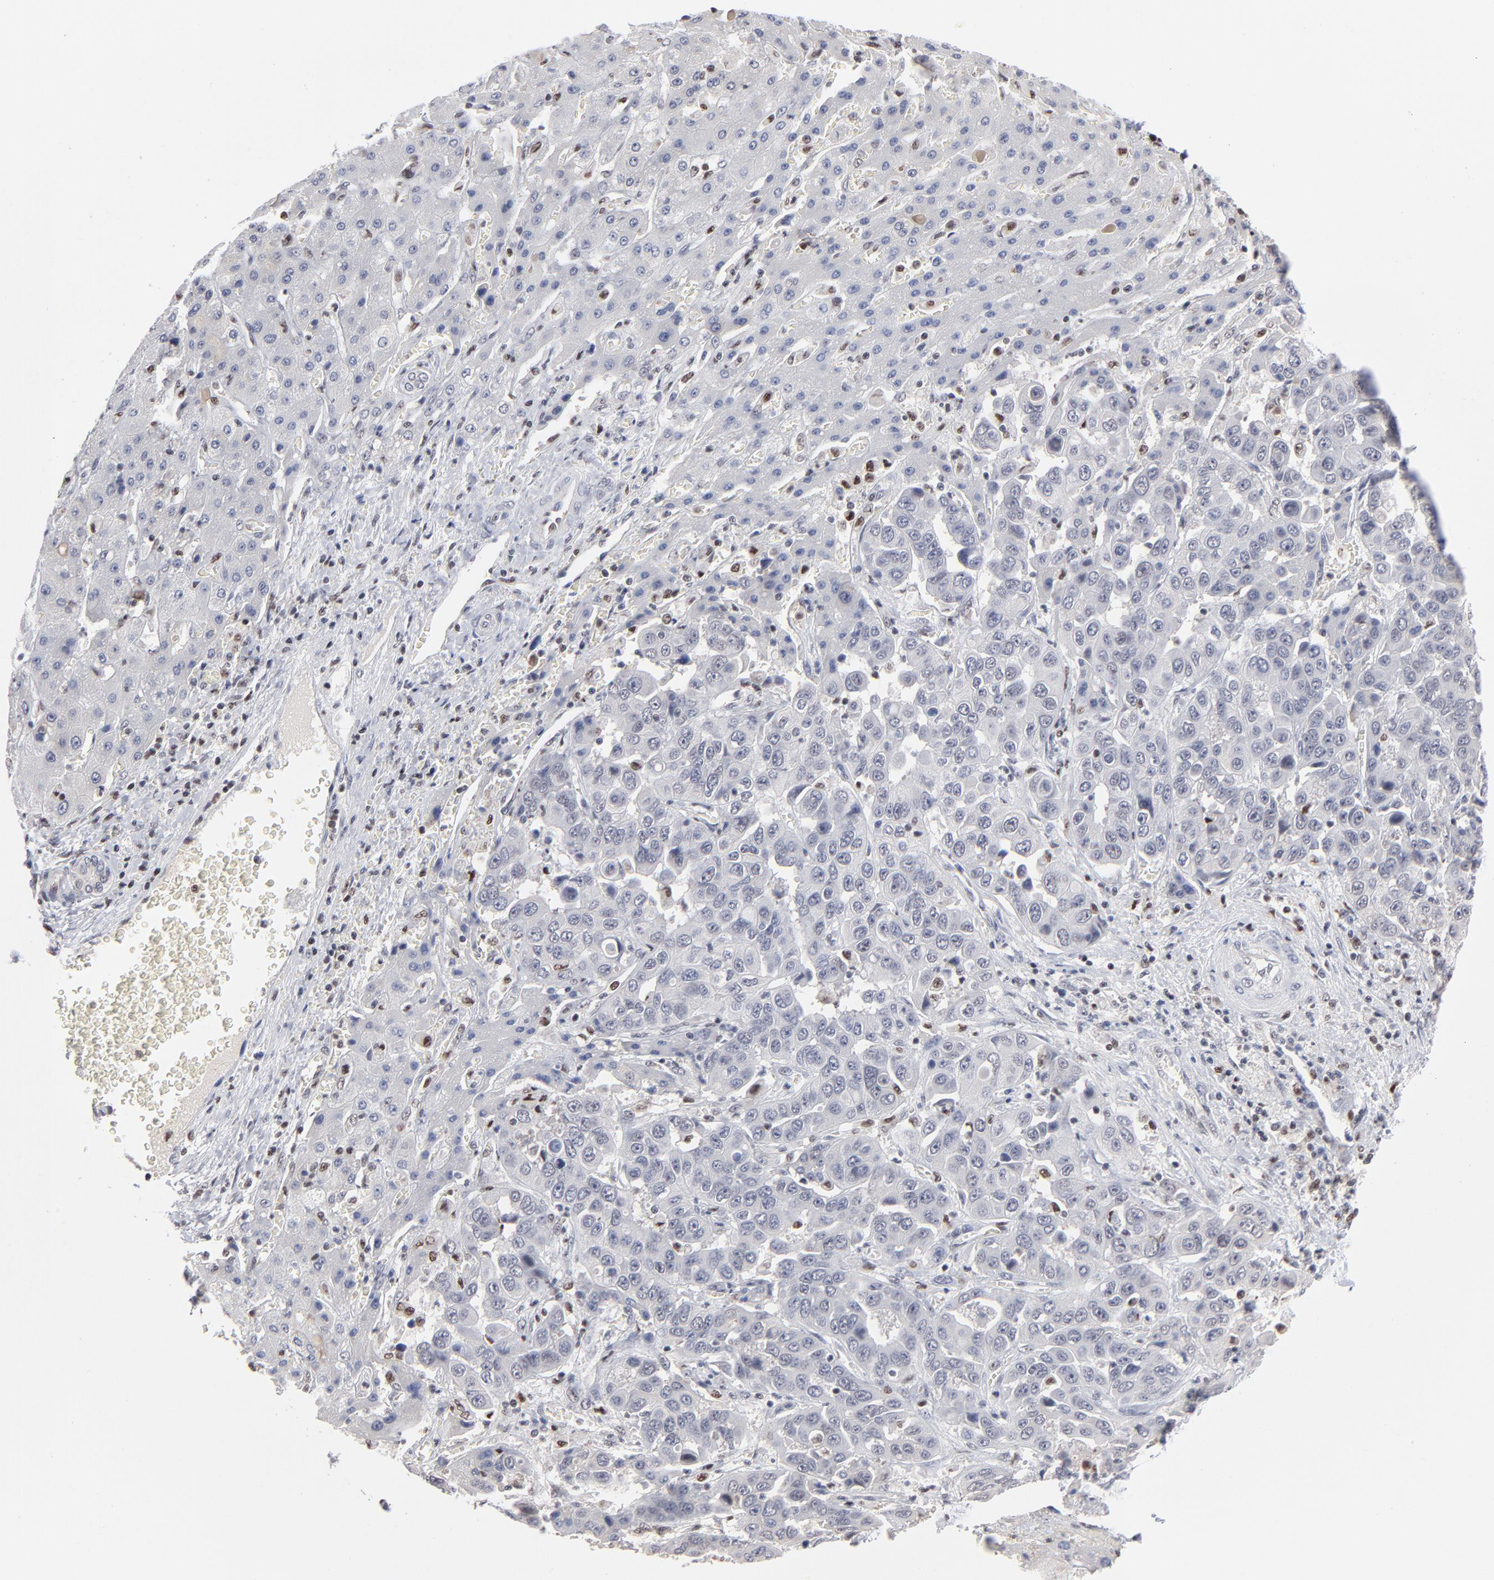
{"staining": {"intensity": "negative", "quantity": "none", "location": "none"}, "tissue": "liver cancer", "cell_type": "Tumor cells", "image_type": "cancer", "snomed": [{"axis": "morphology", "description": "Cholangiocarcinoma"}, {"axis": "topography", "description": "Liver"}], "caption": "Liver cancer (cholangiocarcinoma) stained for a protein using IHC reveals no staining tumor cells.", "gene": "MAX", "patient": {"sex": "female", "age": 52}}